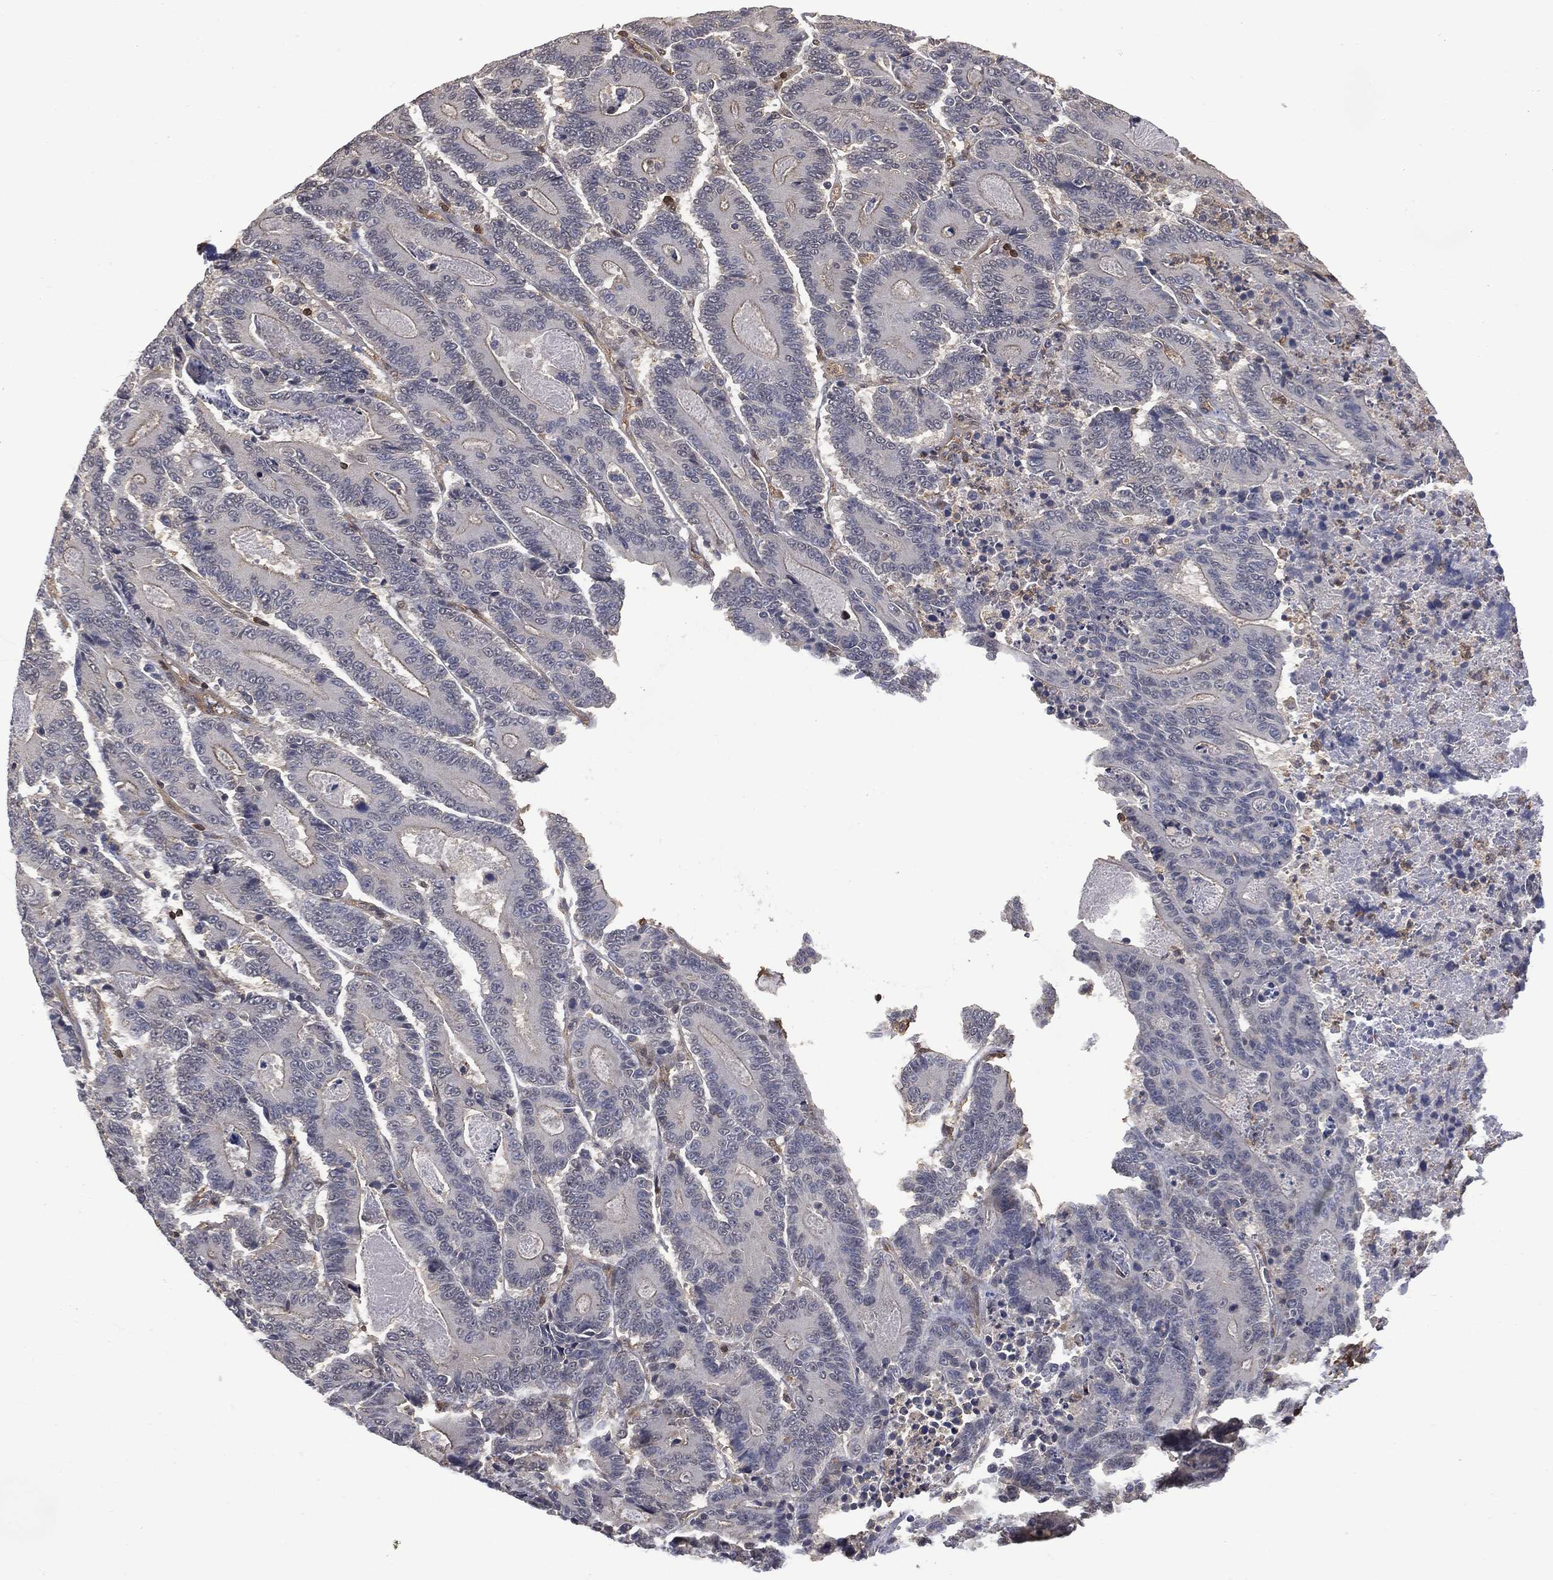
{"staining": {"intensity": "negative", "quantity": "none", "location": "none"}, "tissue": "colorectal cancer", "cell_type": "Tumor cells", "image_type": "cancer", "snomed": [{"axis": "morphology", "description": "Adenocarcinoma, NOS"}, {"axis": "topography", "description": "Colon"}], "caption": "An image of adenocarcinoma (colorectal) stained for a protein displays no brown staining in tumor cells.", "gene": "PSMB10", "patient": {"sex": "male", "age": 83}}